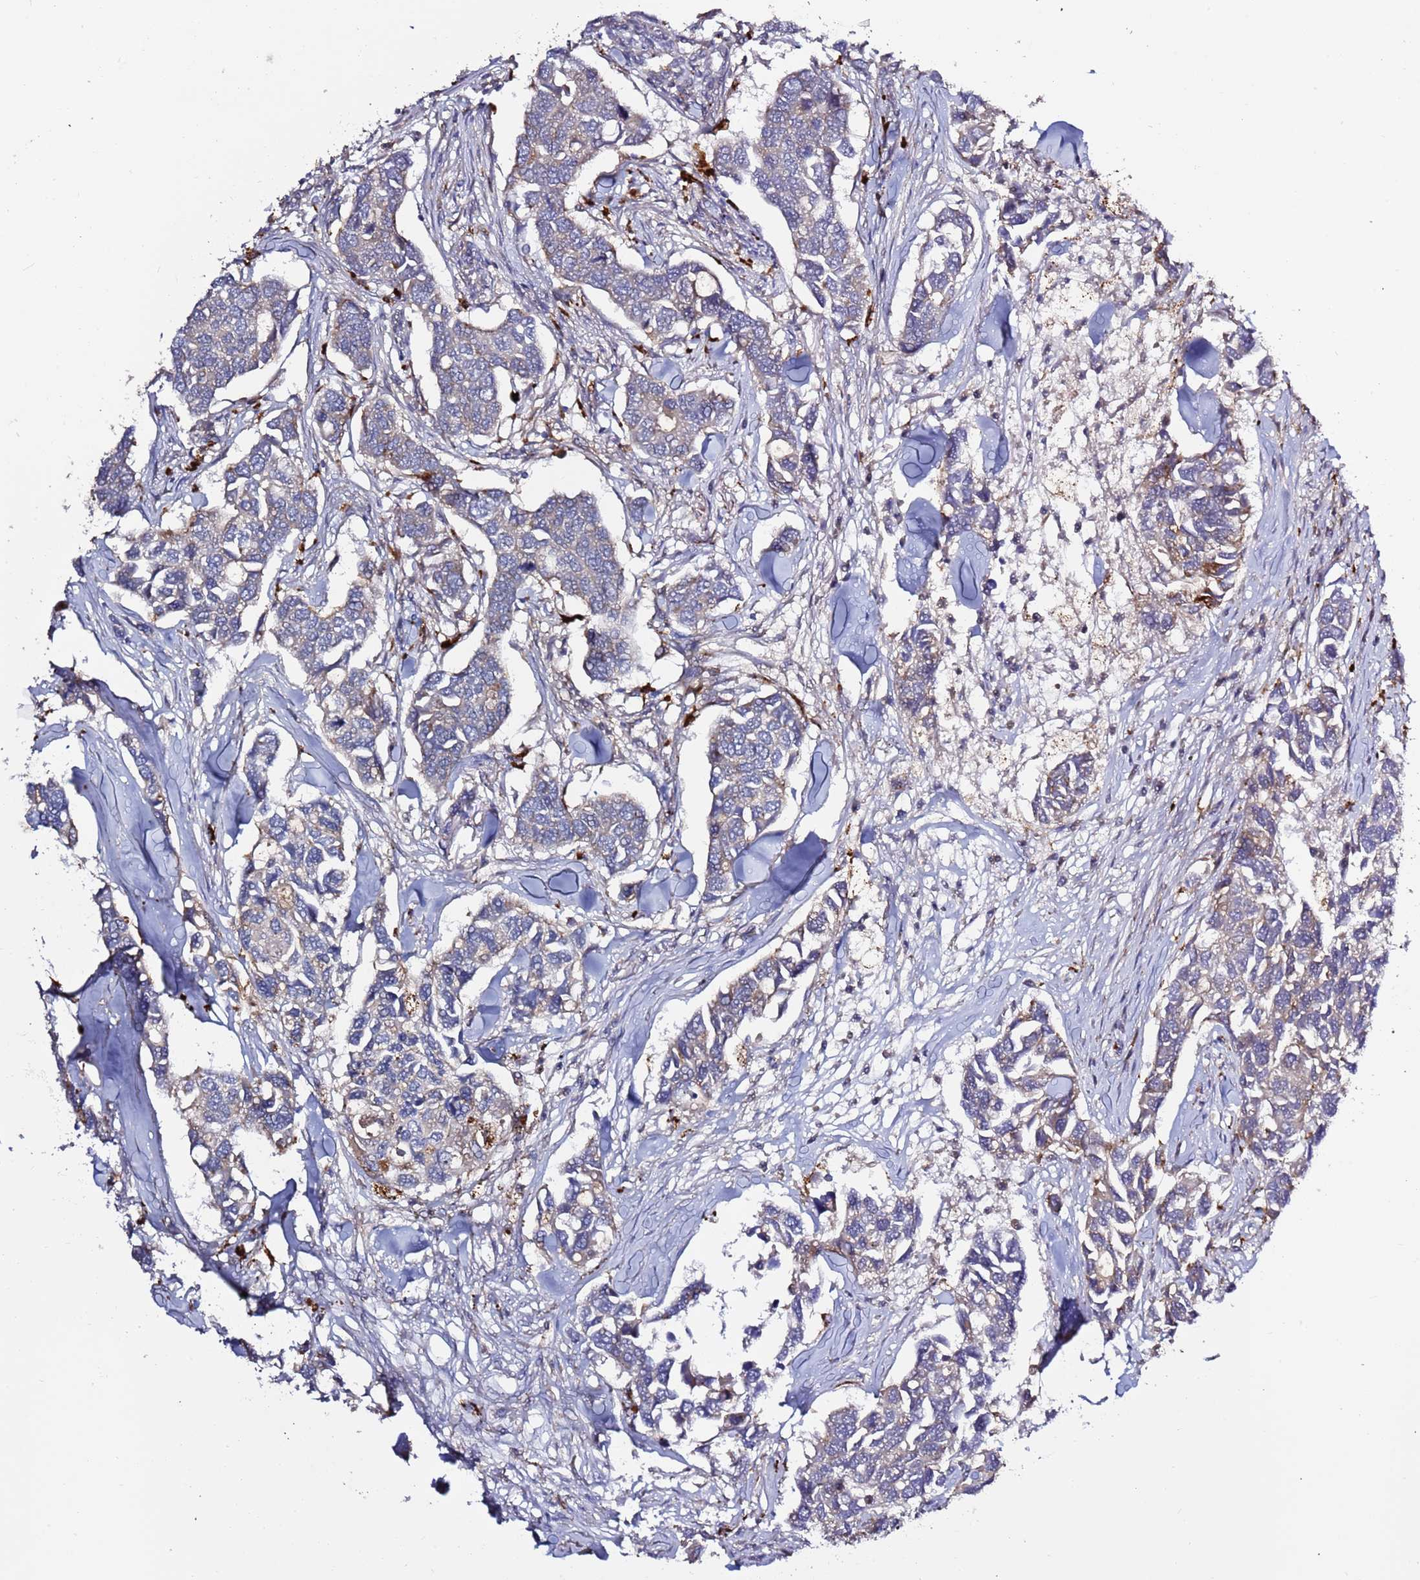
{"staining": {"intensity": "weak", "quantity": "<25%", "location": "cytoplasmic/membranous"}, "tissue": "breast cancer", "cell_type": "Tumor cells", "image_type": "cancer", "snomed": [{"axis": "morphology", "description": "Duct carcinoma"}, {"axis": "topography", "description": "Breast"}], "caption": "The image demonstrates no significant positivity in tumor cells of breast cancer (infiltrating ductal carcinoma). The staining is performed using DAB brown chromogen with nuclei counter-stained in using hematoxylin.", "gene": "VPS36", "patient": {"sex": "female", "age": 83}}